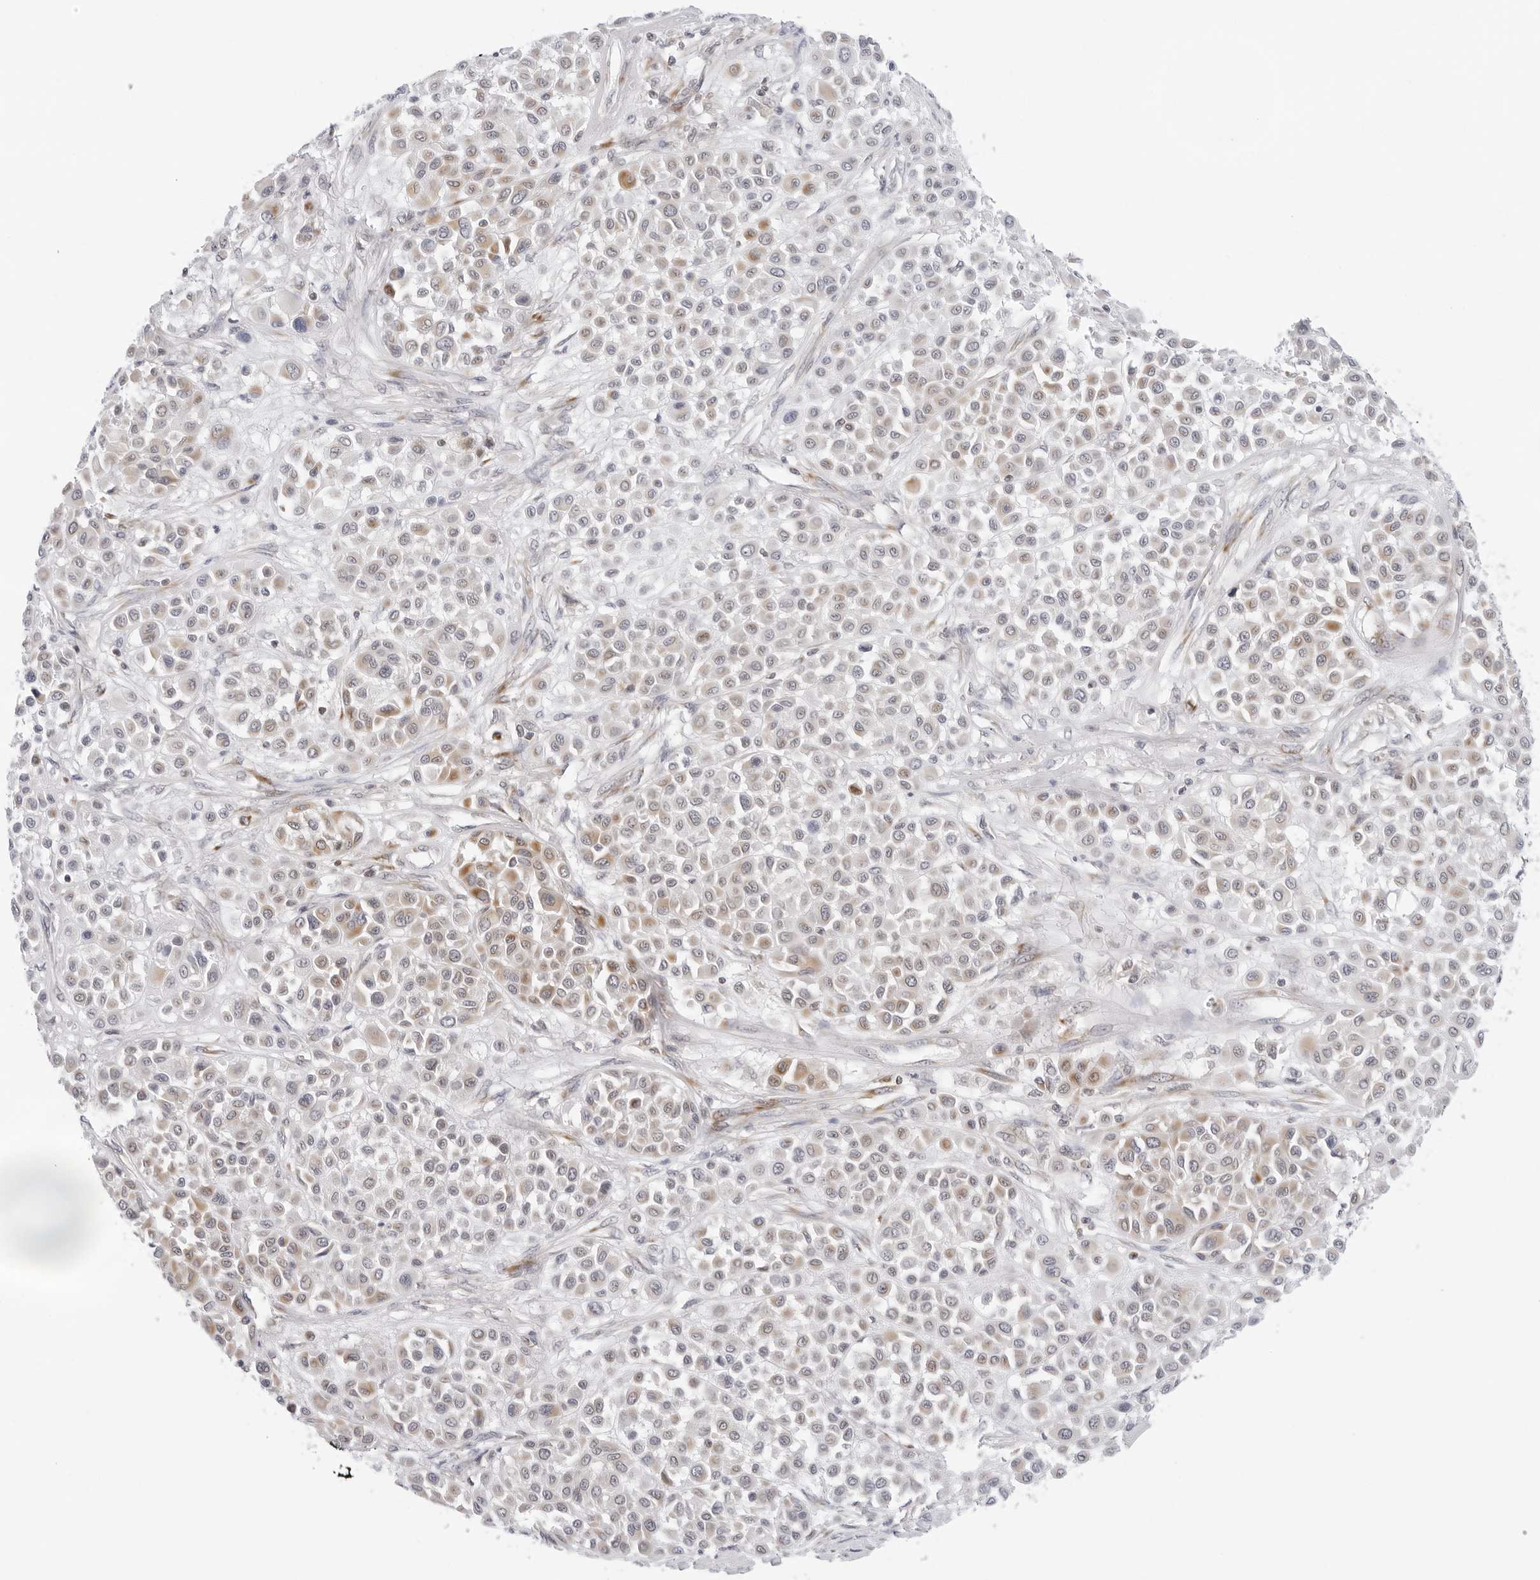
{"staining": {"intensity": "moderate", "quantity": "<25%", "location": "cytoplasmic/membranous"}, "tissue": "melanoma", "cell_type": "Tumor cells", "image_type": "cancer", "snomed": [{"axis": "morphology", "description": "Malignant melanoma, Metastatic site"}, {"axis": "topography", "description": "Soft tissue"}], "caption": "Human melanoma stained with a protein marker demonstrates moderate staining in tumor cells.", "gene": "CIART", "patient": {"sex": "male", "age": 41}}